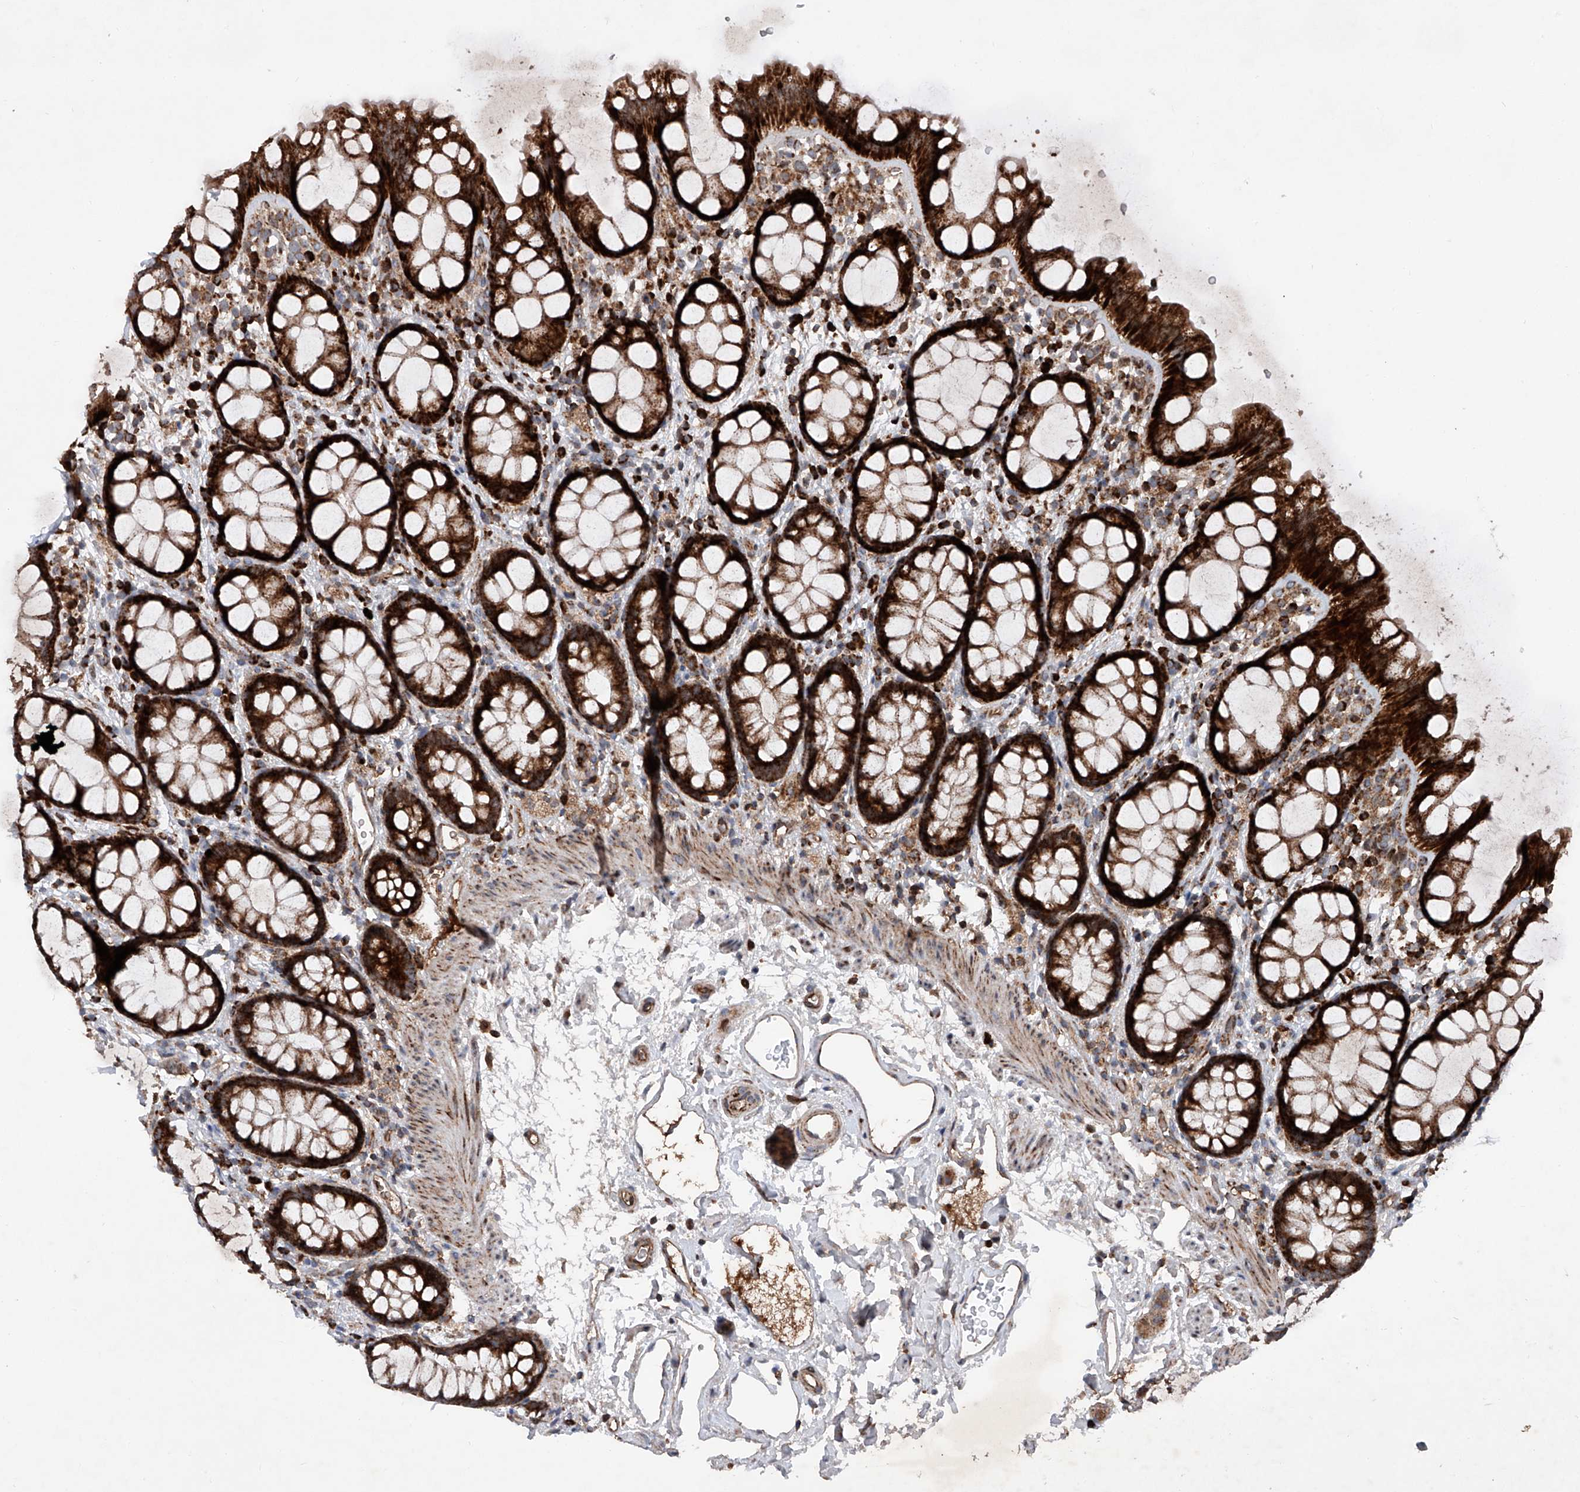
{"staining": {"intensity": "strong", "quantity": ">75%", "location": "cytoplasmic/membranous"}, "tissue": "rectum", "cell_type": "Glandular cells", "image_type": "normal", "snomed": [{"axis": "morphology", "description": "Normal tissue, NOS"}, {"axis": "topography", "description": "Rectum"}], "caption": "Immunohistochemistry photomicrograph of normal rectum stained for a protein (brown), which demonstrates high levels of strong cytoplasmic/membranous positivity in approximately >75% of glandular cells.", "gene": "DAD1", "patient": {"sex": "female", "age": 65}}